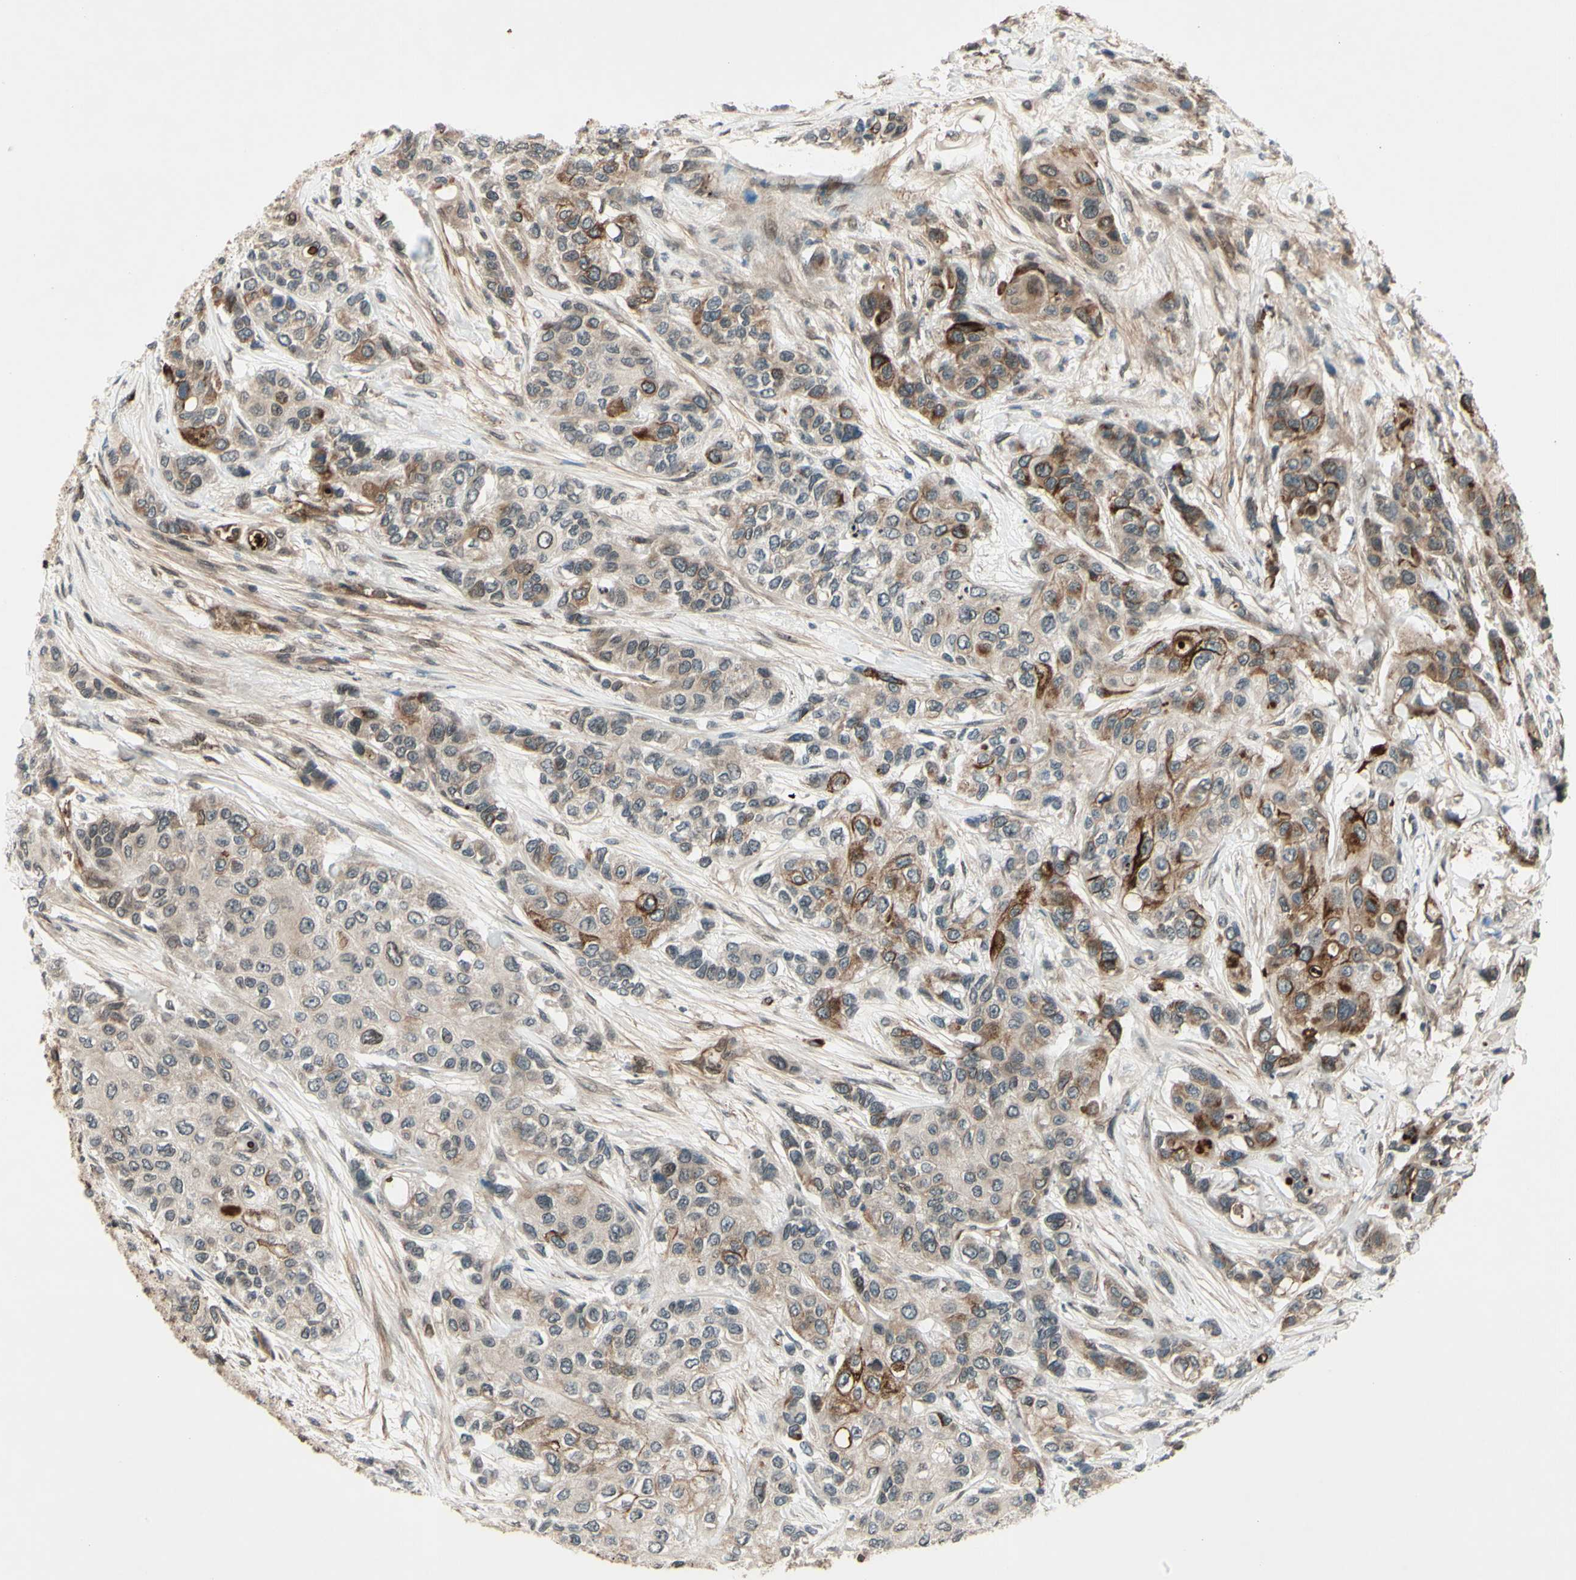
{"staining": {"intensity": "moderate", "quantity": ">75%", "location": "cytoplasmic/membranous"}, "tissue": "urothelial cancer", "cell_type": "Tumor cells", "image_type": "cancer", "snomed": [{"axis": "morphology", "description": "Urothelial carcinoma, High grade"}, {"axis": "topography", "description": "Urinary bladder"}], "caption": "Immunohistochemical staining of urothelial cancer shows medium levels of moderate cytoplasmic/membranous protein staining in approximately >75% of tumor cells.", "gene": "MLF2", "patient": {"sex": "female", "age": 56}}